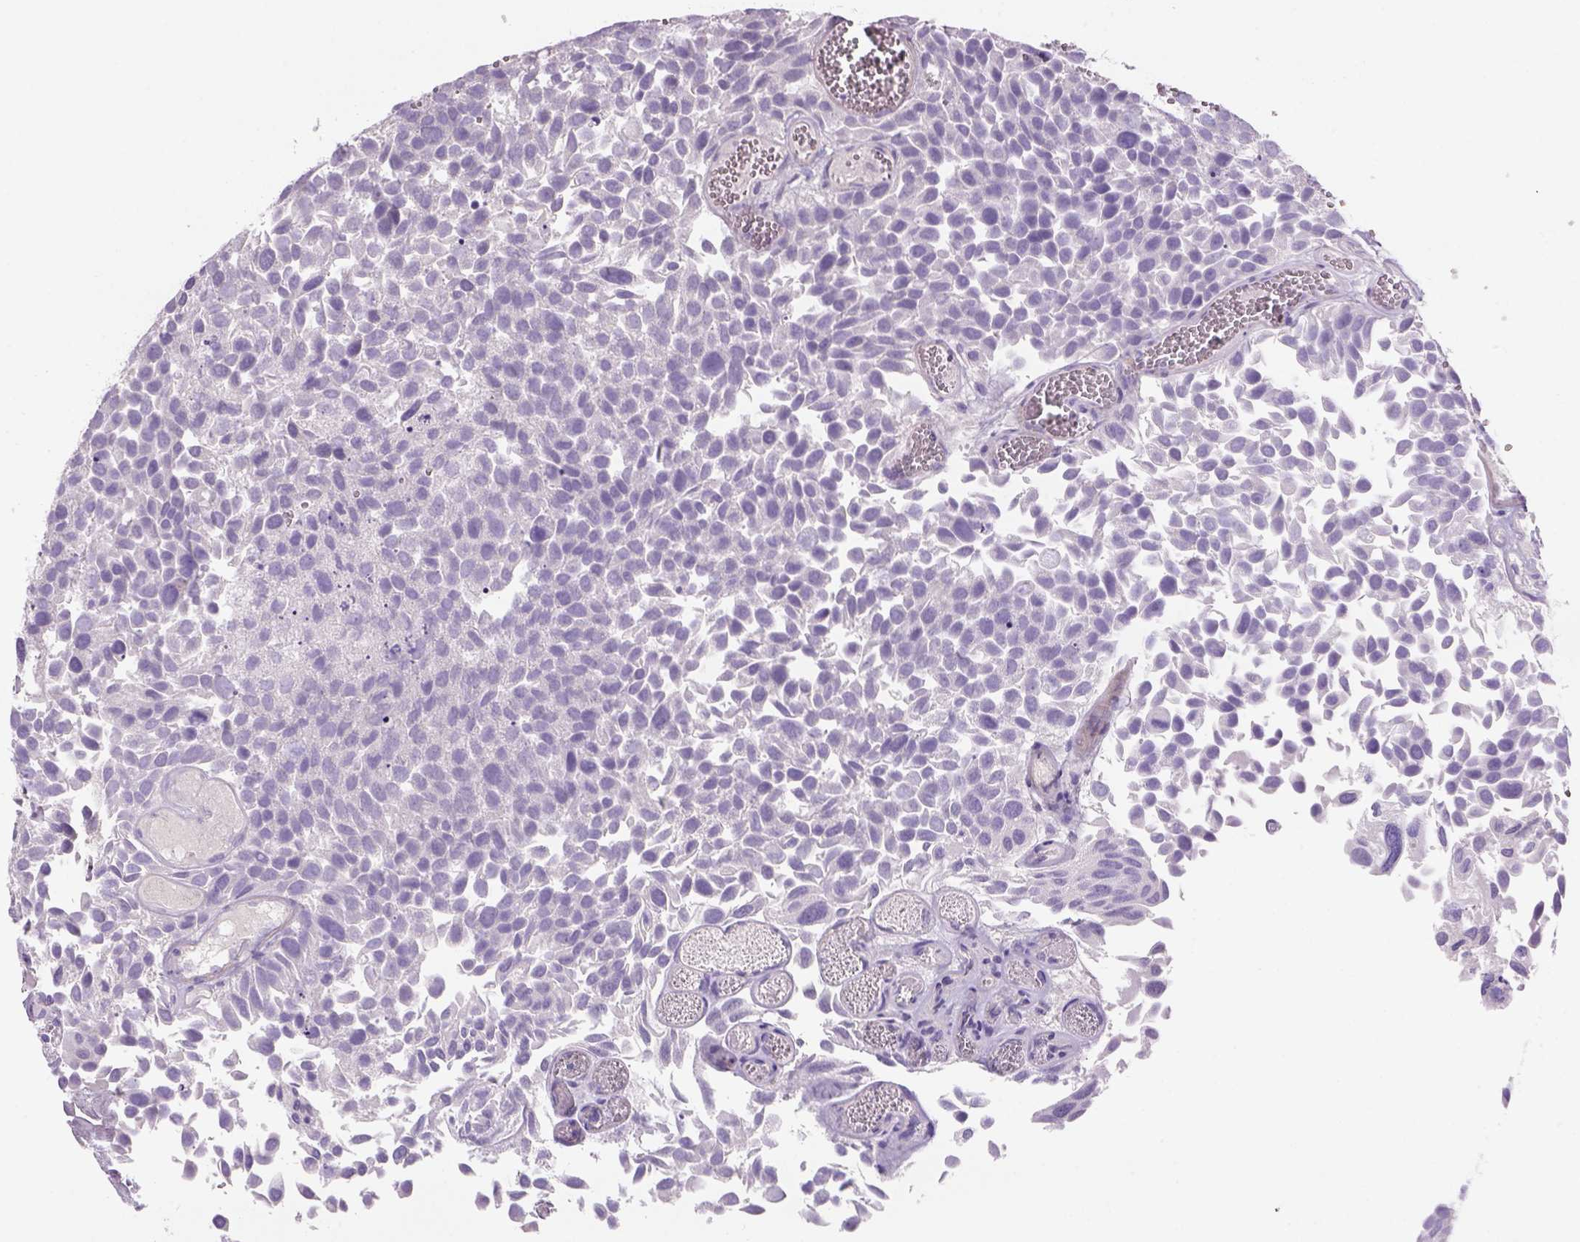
{"staining": {"intensity": "negative", "quantity": "none", "location": "none"}, "tissue": "urothelial cancer", "cell_type": "Tumor cells", "image_type": "cancer", "snomed": [{"axis": "morphology", "description": "Urothelial carcinoma, Low grade"}, {"axis": "topography", "description": "Urinary bladder"}], "caption": "Immunohistochemical staining of low-grade urothelial carcinoma shows no significant staining in tumor cells.", "gene": "TENM4", "patient": {"sex": "female", "age": 69}}